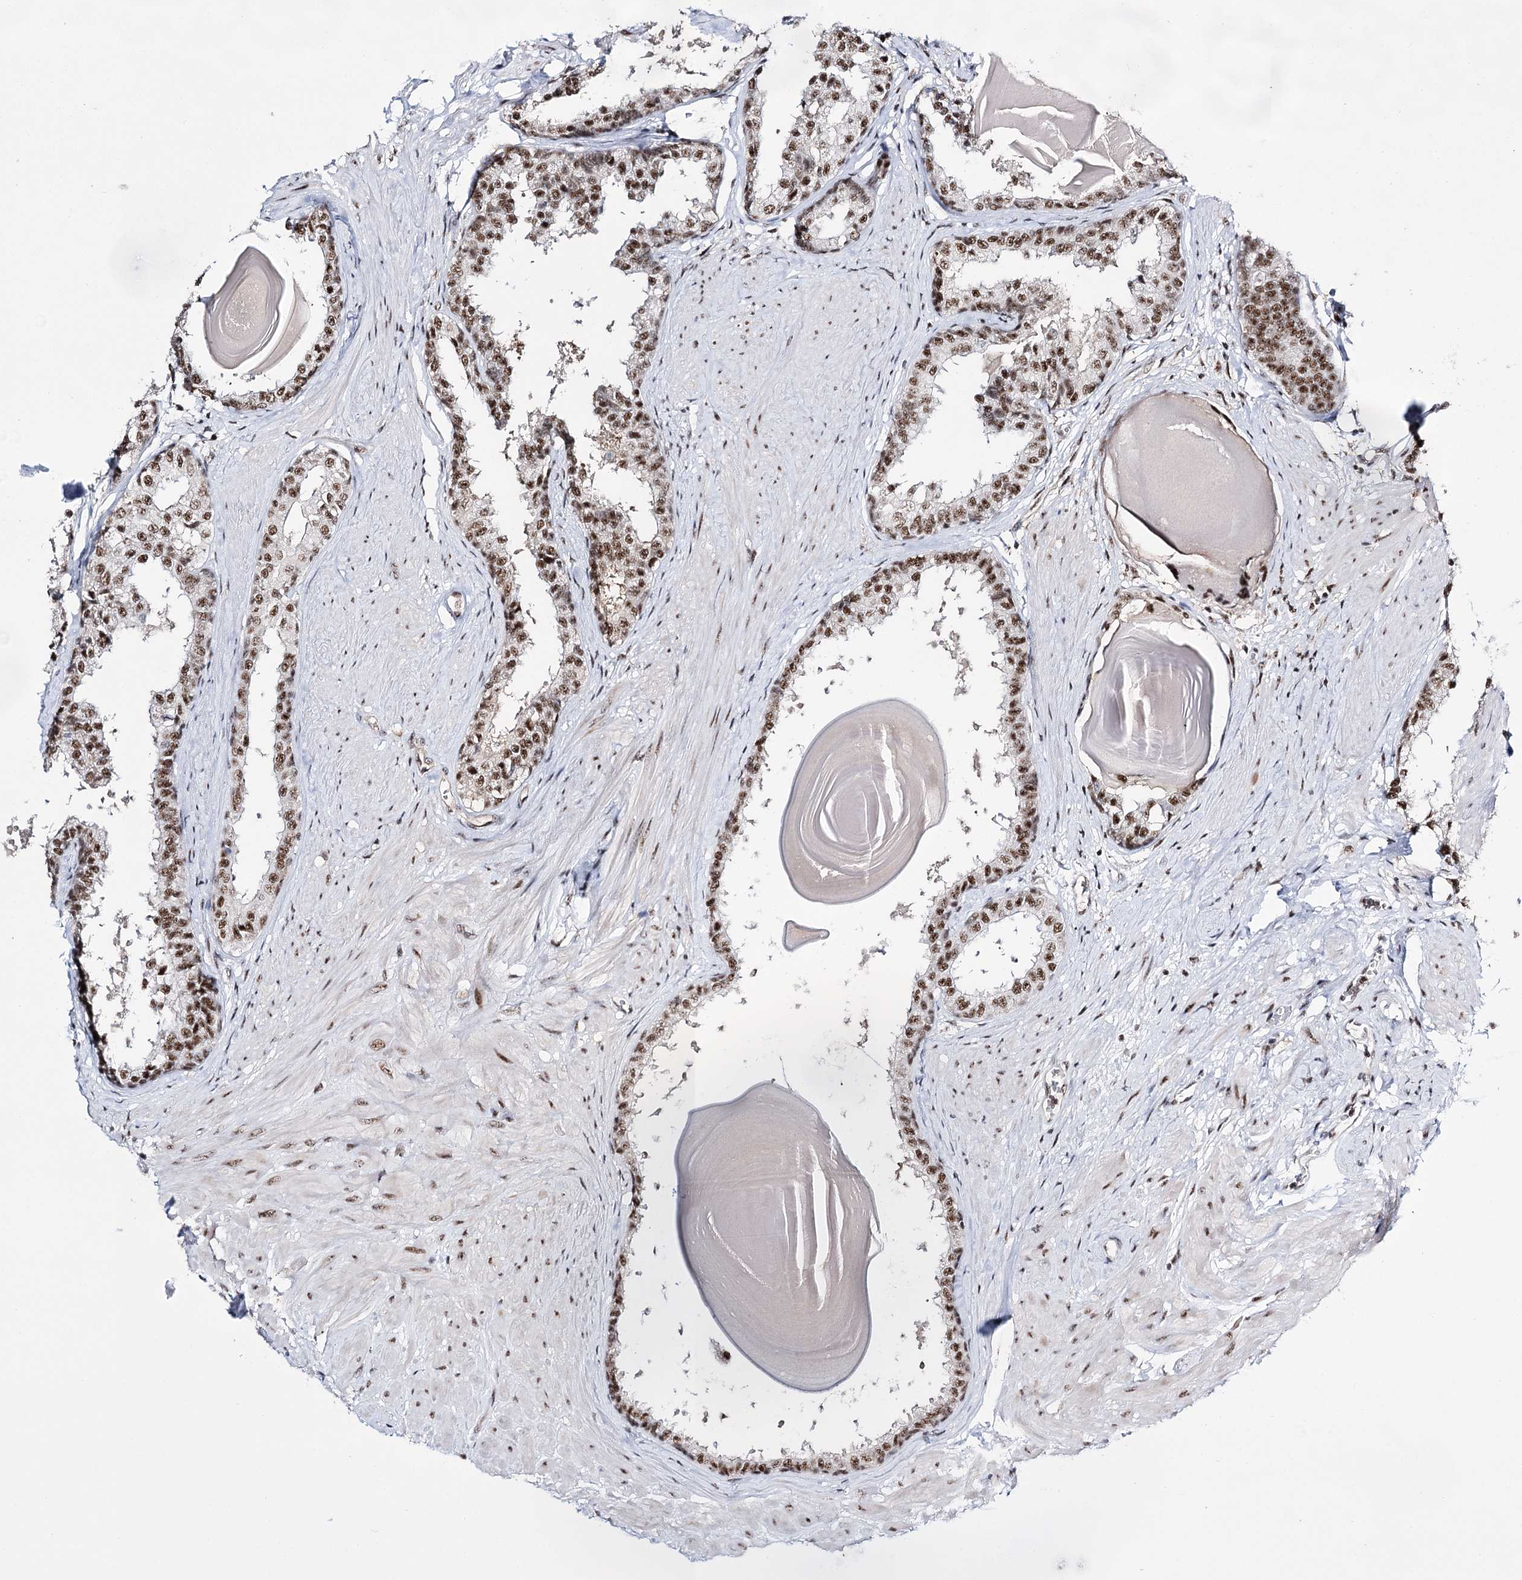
{"staining": {"intensity": "moderate", "quantity": ">75%", "location": "nuclear"}, "tissue": "prostate", "cell_type": "Glandular cells", "image_type": "normal", "snomed": [{"axis": "morphology", "description": "Normal tissue, NOS"}, {"axis": "topography", "description": "Prostate"}], "caption": "Immunohistochemistry image of normal human prostate stained for a protein (brown), which displays medium levels of moderate nuclear expression in approximately >75% of glandular cells.", "gene": "PRPF40A", "patient": {"sex": "male", "age": 48}}